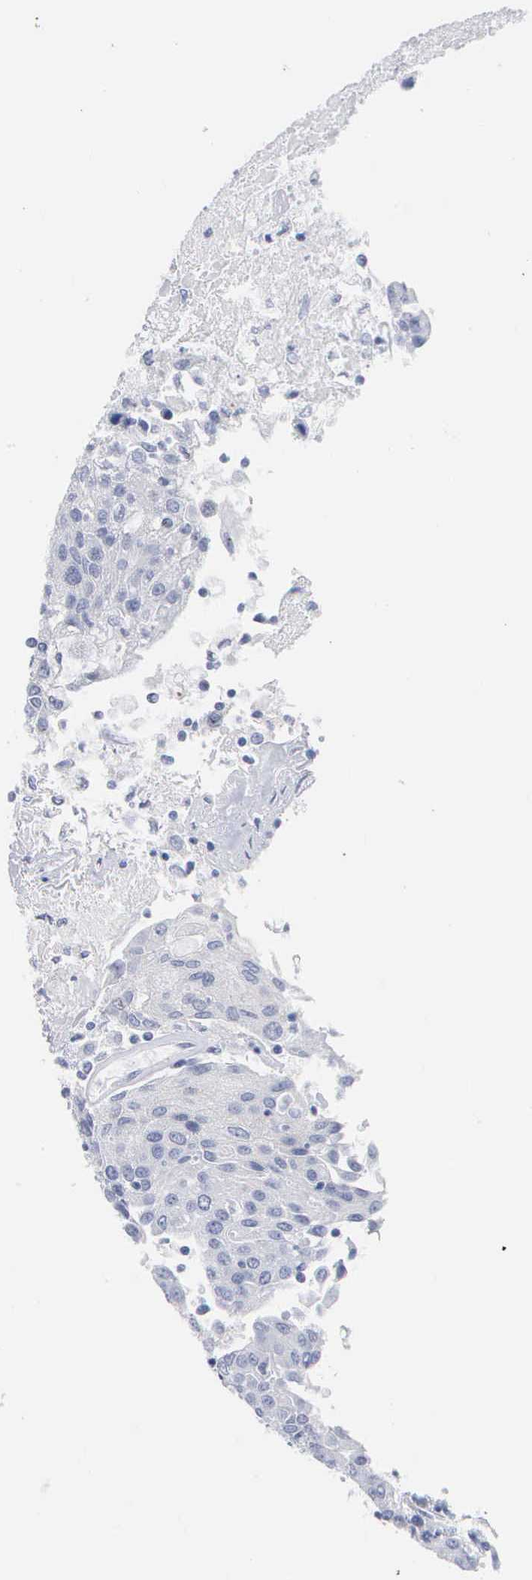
{"staining": {"intensity": "negative", "quantity": "none", "location": "none"}, "tissue": "urothelial cancer", "cell_type": "Tumor cells", "image_type": "cancer", "snomed": [{"axis": "morphology", "description": "Urothelial carcinoma, High grade"}, {"axis": "topography", "description": "Urinary bladder"}], "caption": "Immunohistochemistry image of neoplastic tissue: human urothelial cancer stained with DAB exhibits no significant protein expression in tumor cells. (DAB immunohistochemistry (IHC), high magnification).", "gene": "ASPHD2", "patient": {"sex": "female", "age": 85}}